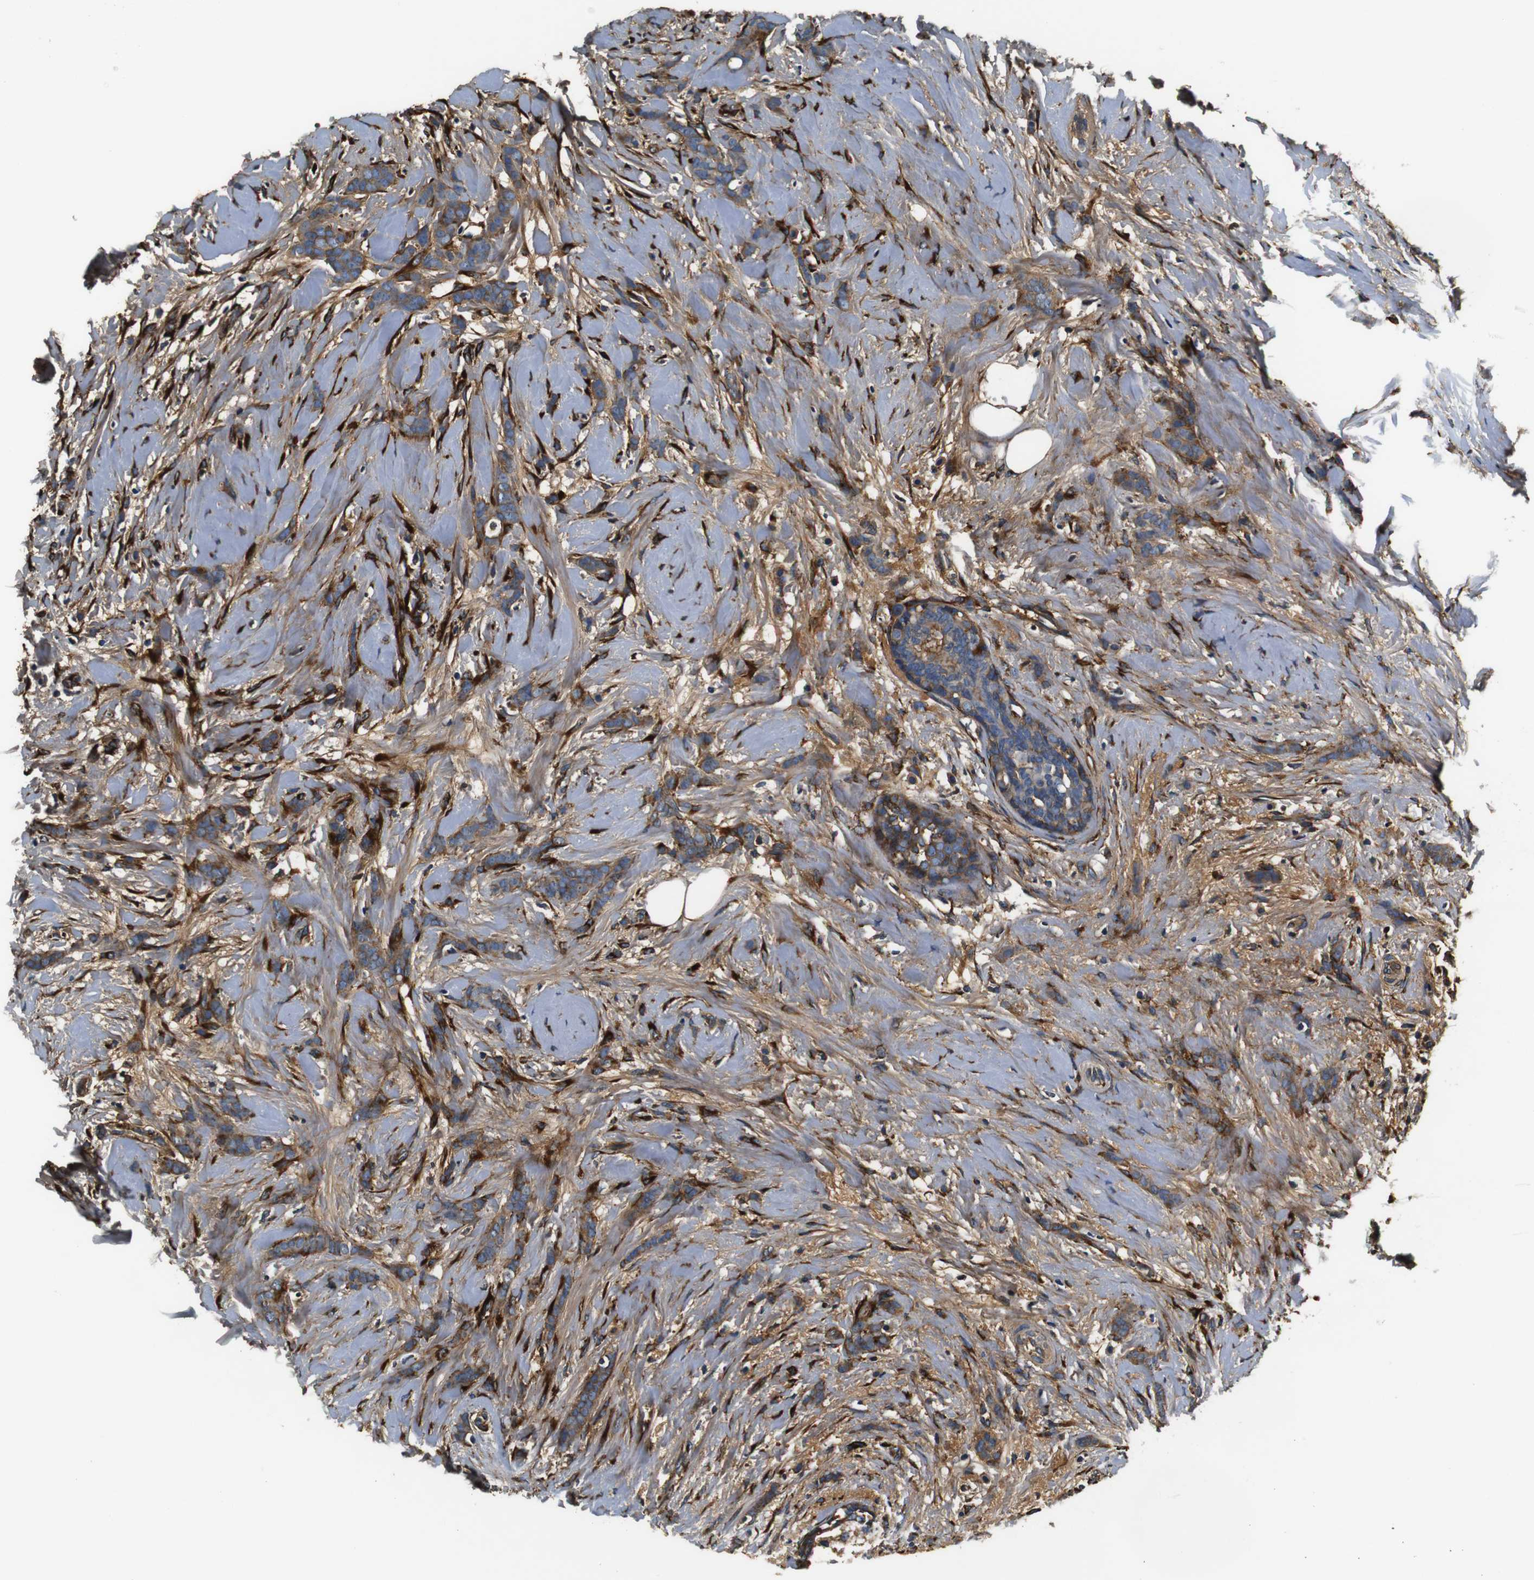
{"staining": {"intensity": "moderate", "quantity": ">75%", "location": "cytoplasmic/membranous"}, "tissue": "breast cancer", "cell_type": "Tumor cells", "image_type": "cancer", "snomed": [{"axis": "morphology", "description": "Lobular carcinoma, in situ"}, {"axis": "morphology", "description": "Lobular carcinoma"}, {"axis": "topography", "description": "Breast"}], "caption": "This image shows breast lobular carcinoma in situ stained with IHC to label a protein in brown. The cytoplasmic/membranous of tumor cells show moderate positivity for the protein. Nuclei are counter-stained blue.", "gene": "COL1A1", "patient": {"sex": "female", "age": 41}}